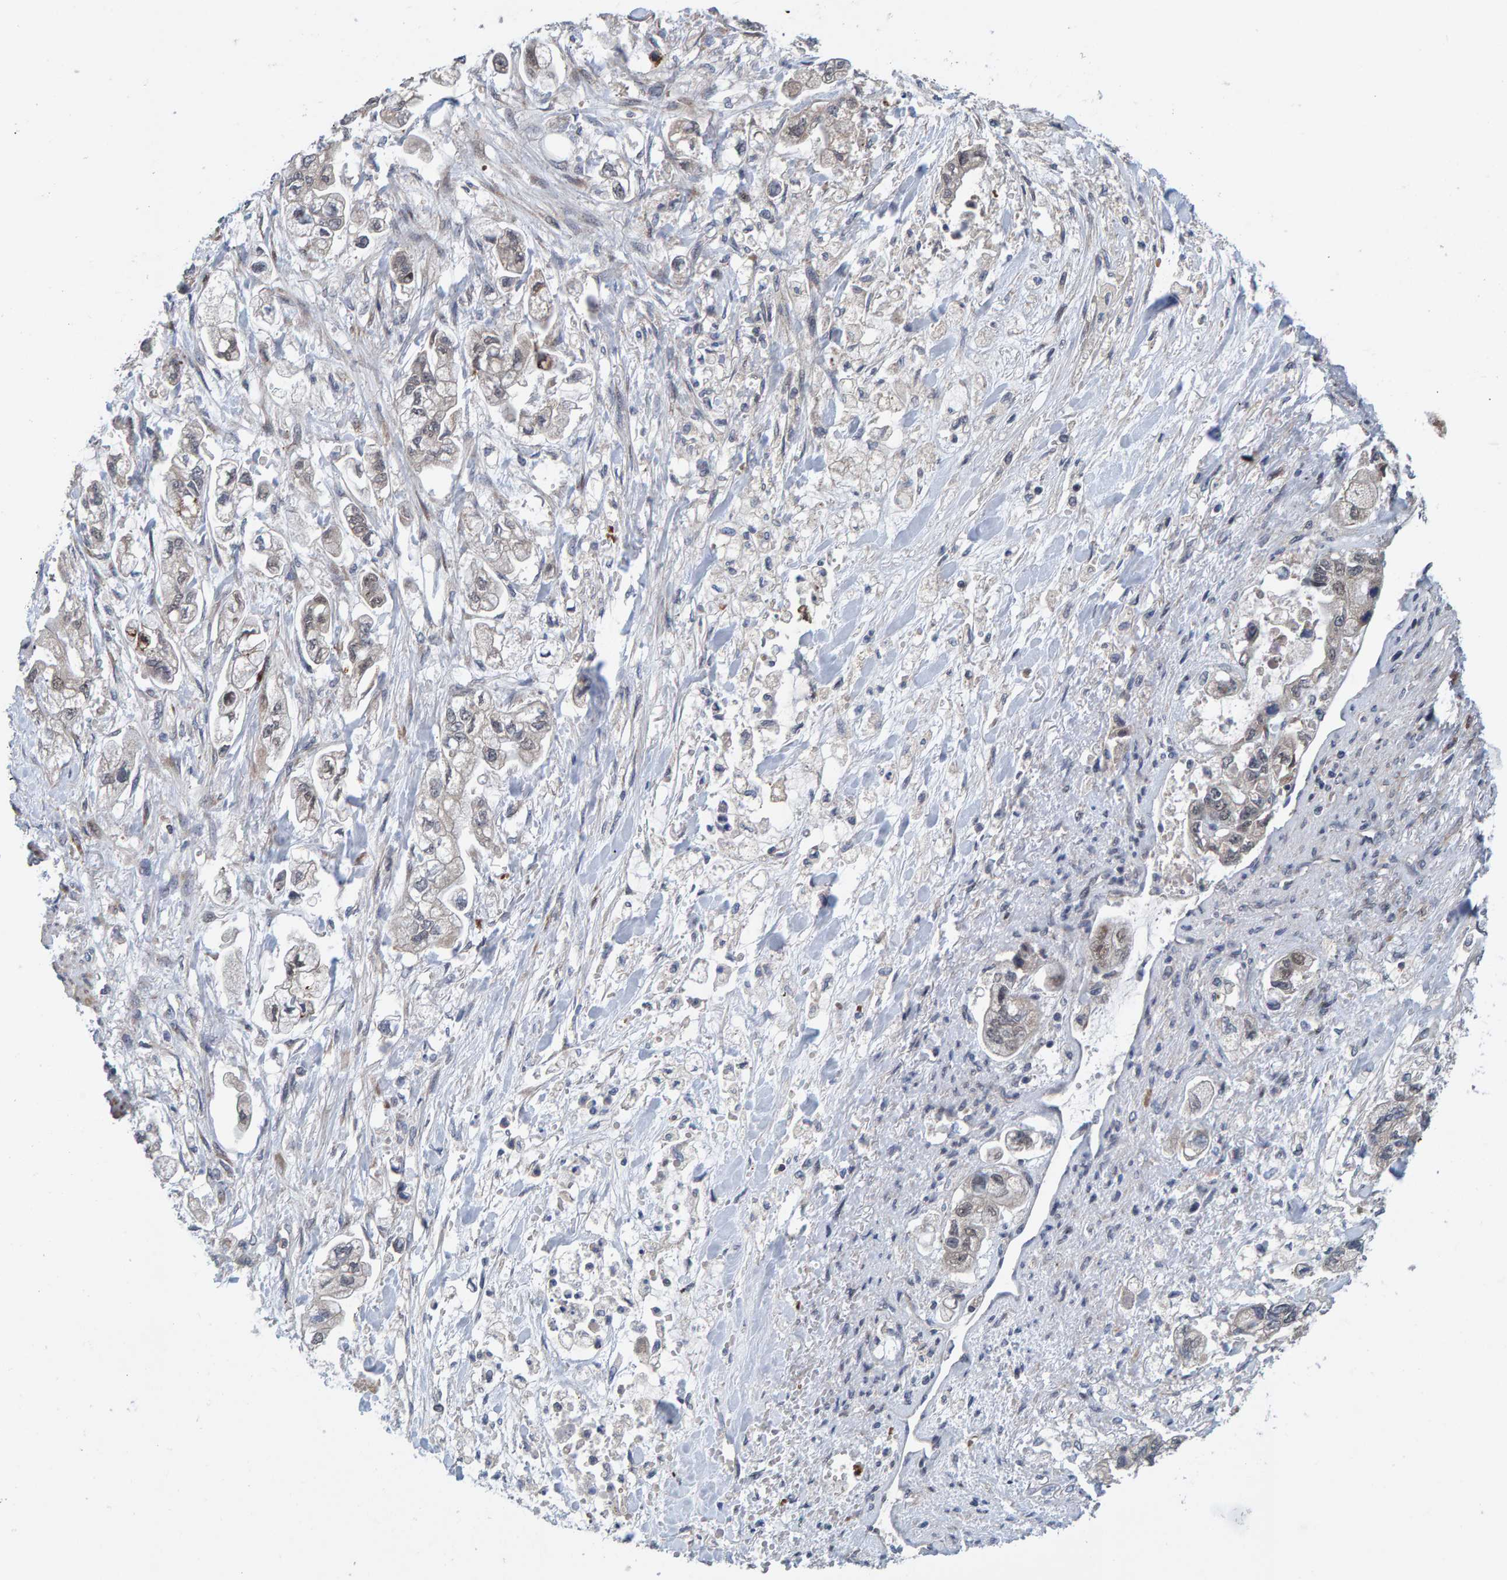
{"staining": {"intensity": "negative", "quantity": "none", "location": "none"}, "tissue": "stomach cancer", "cell_type": "Tumor cells", "image_type": "cancer", "snomed": [{"axis": "morphology", "description": "Normal tissue, NOS"}, {"axis": "morphology", "description": "Adenocarcinoma, NOS"}, {"axis": "topography", "description": "Stomach"}], "caption": "This is a histopathology image of immunohistochemistry (IHC) staining of adenocarcinoma (stomach), which shows no staining in tumor cells.", "gene": "MFSD6L", "patient": {"sex": "male", "age": 62}}